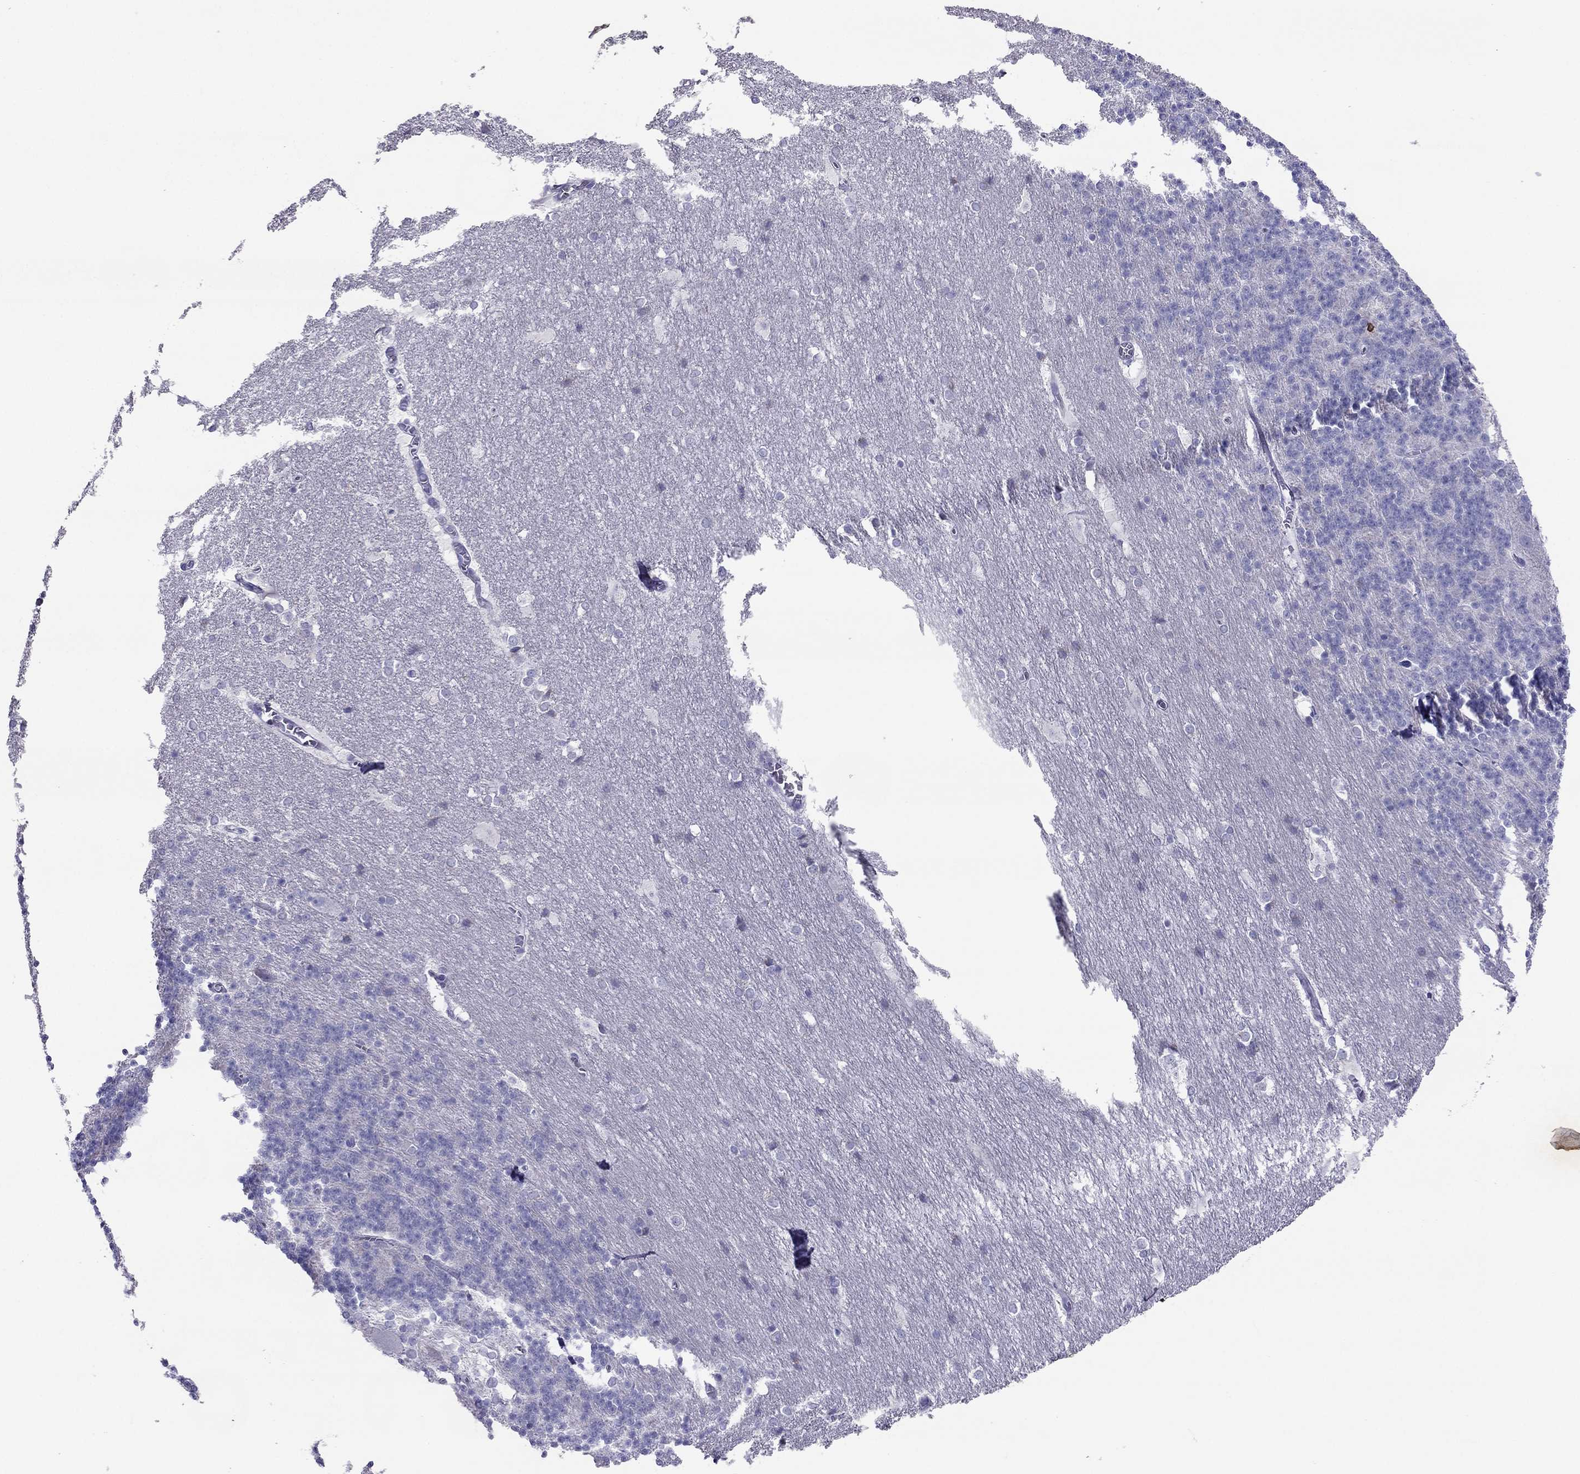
{"staining": {"intensity": "negative", "quantity": "none", "location": "none"}, "tissue": "cerebellum", "cell_type": "Cells in granular layer", "image_type": "normal", "snomed": [{"axis": "morphology", "description": "Normal tissue, NOS"}, {"axis": "topography", "description": "Cerebellum"}], "caption": "High power microscopy histopathology image of an IHC micrograph of normal cerebellum, revealing no significant positivity in cells in granular layer. (DAB (3,3'-diaminobenzidine) IHC, high magnification).", "gene": "MAEL", "patient": {"sex": "female", "age": 19}}